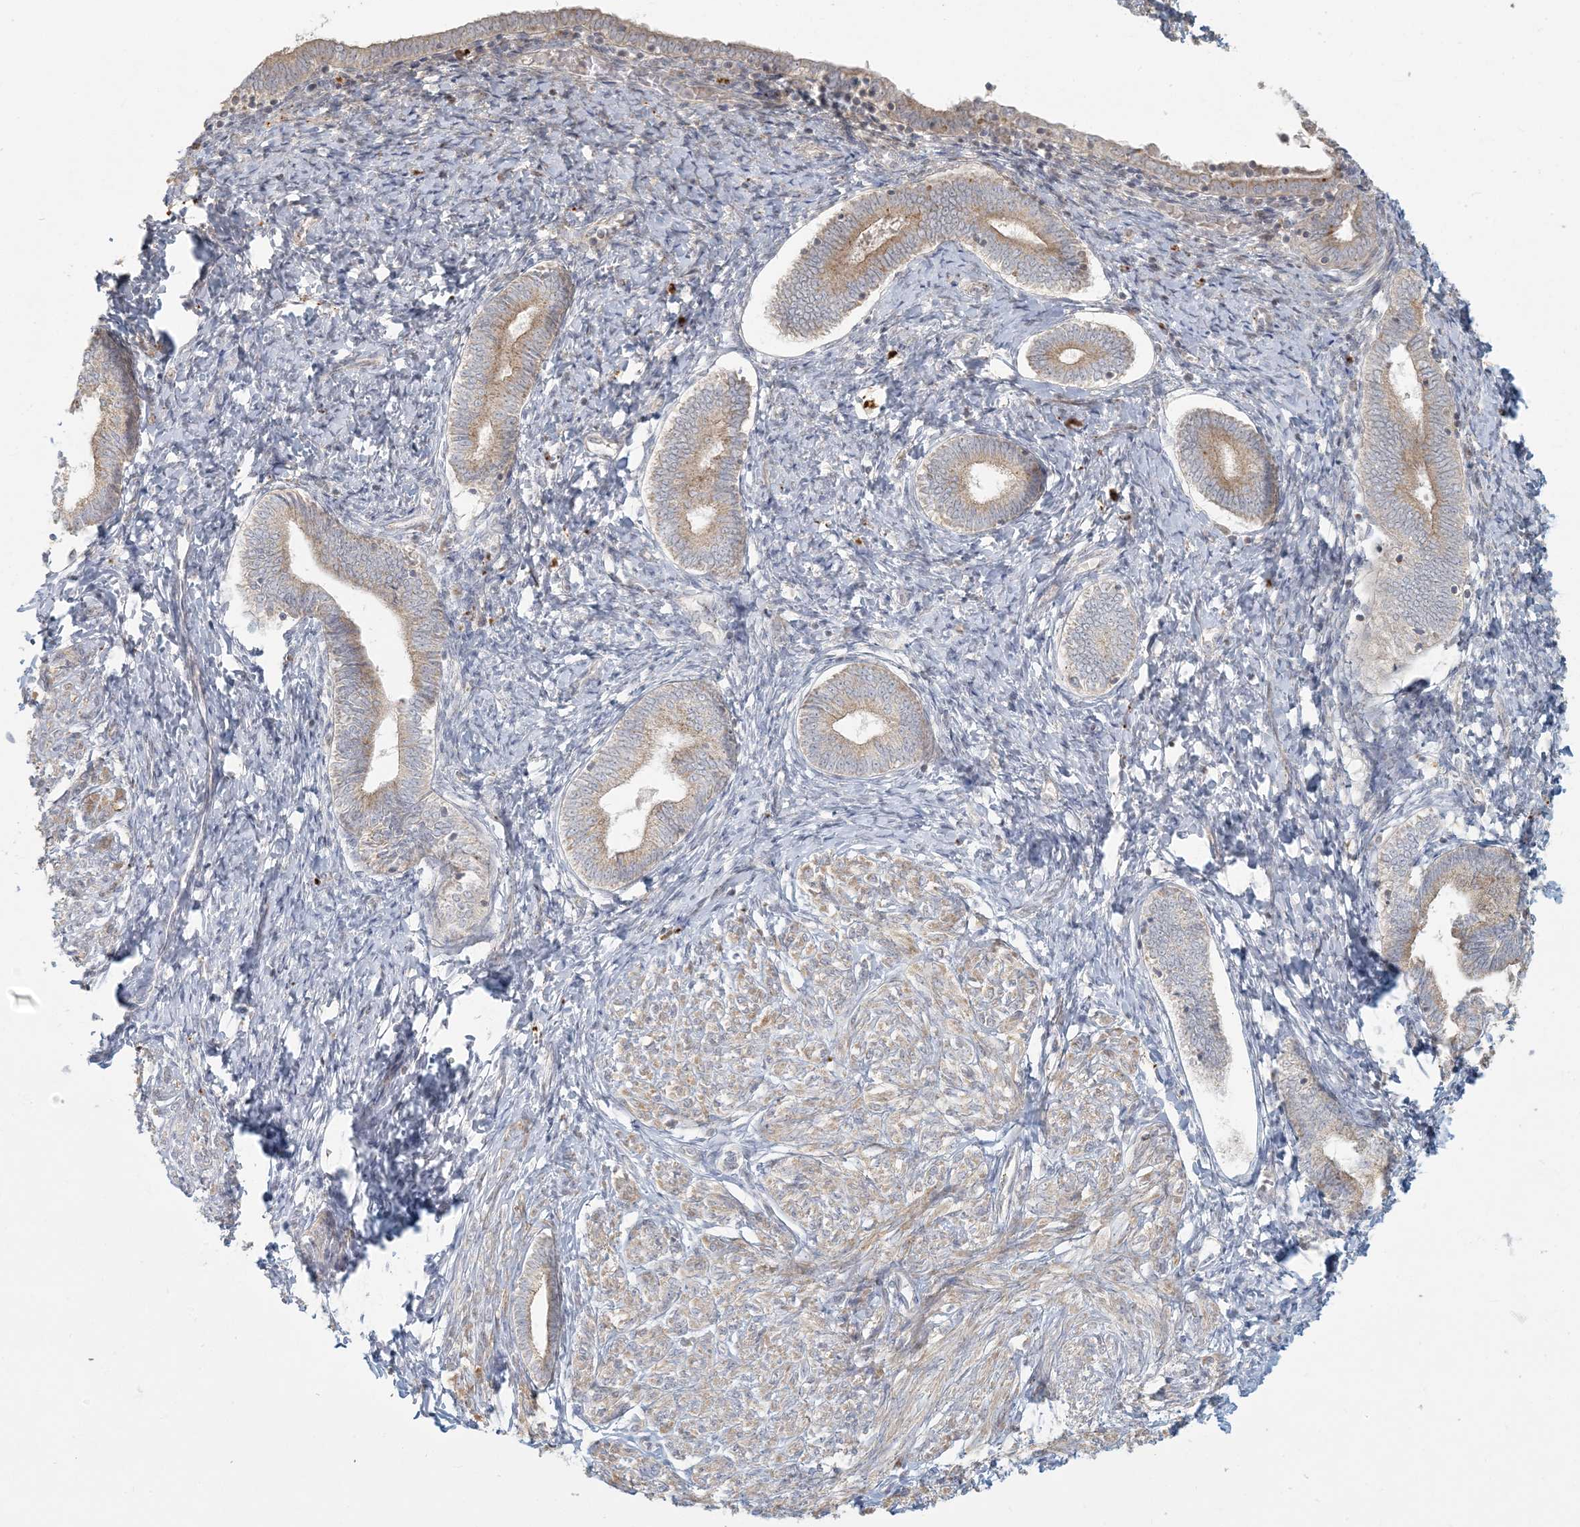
{"staining": {"intensity": "weak", "quantity": "25%-75%", "location": "cytoplasmic/membranous"}, "tissue": "endometrium", "cell_type": "Cells in endometrial stroma", "image_type": "normal", "snomed": [{"axis": "morphology", "description": "Normal tissue, NOS"}, {"axis": "topography", "description": "Endometrium"}], "caption": "A brown stain labels weak cytoplasmic/membranous expression of a protein in cells in endometrial stroma of benign human endometrium. Nuclei are stained in blue.", "gene": "MCAT", "patient": {"sex": "female", "age": 72}}